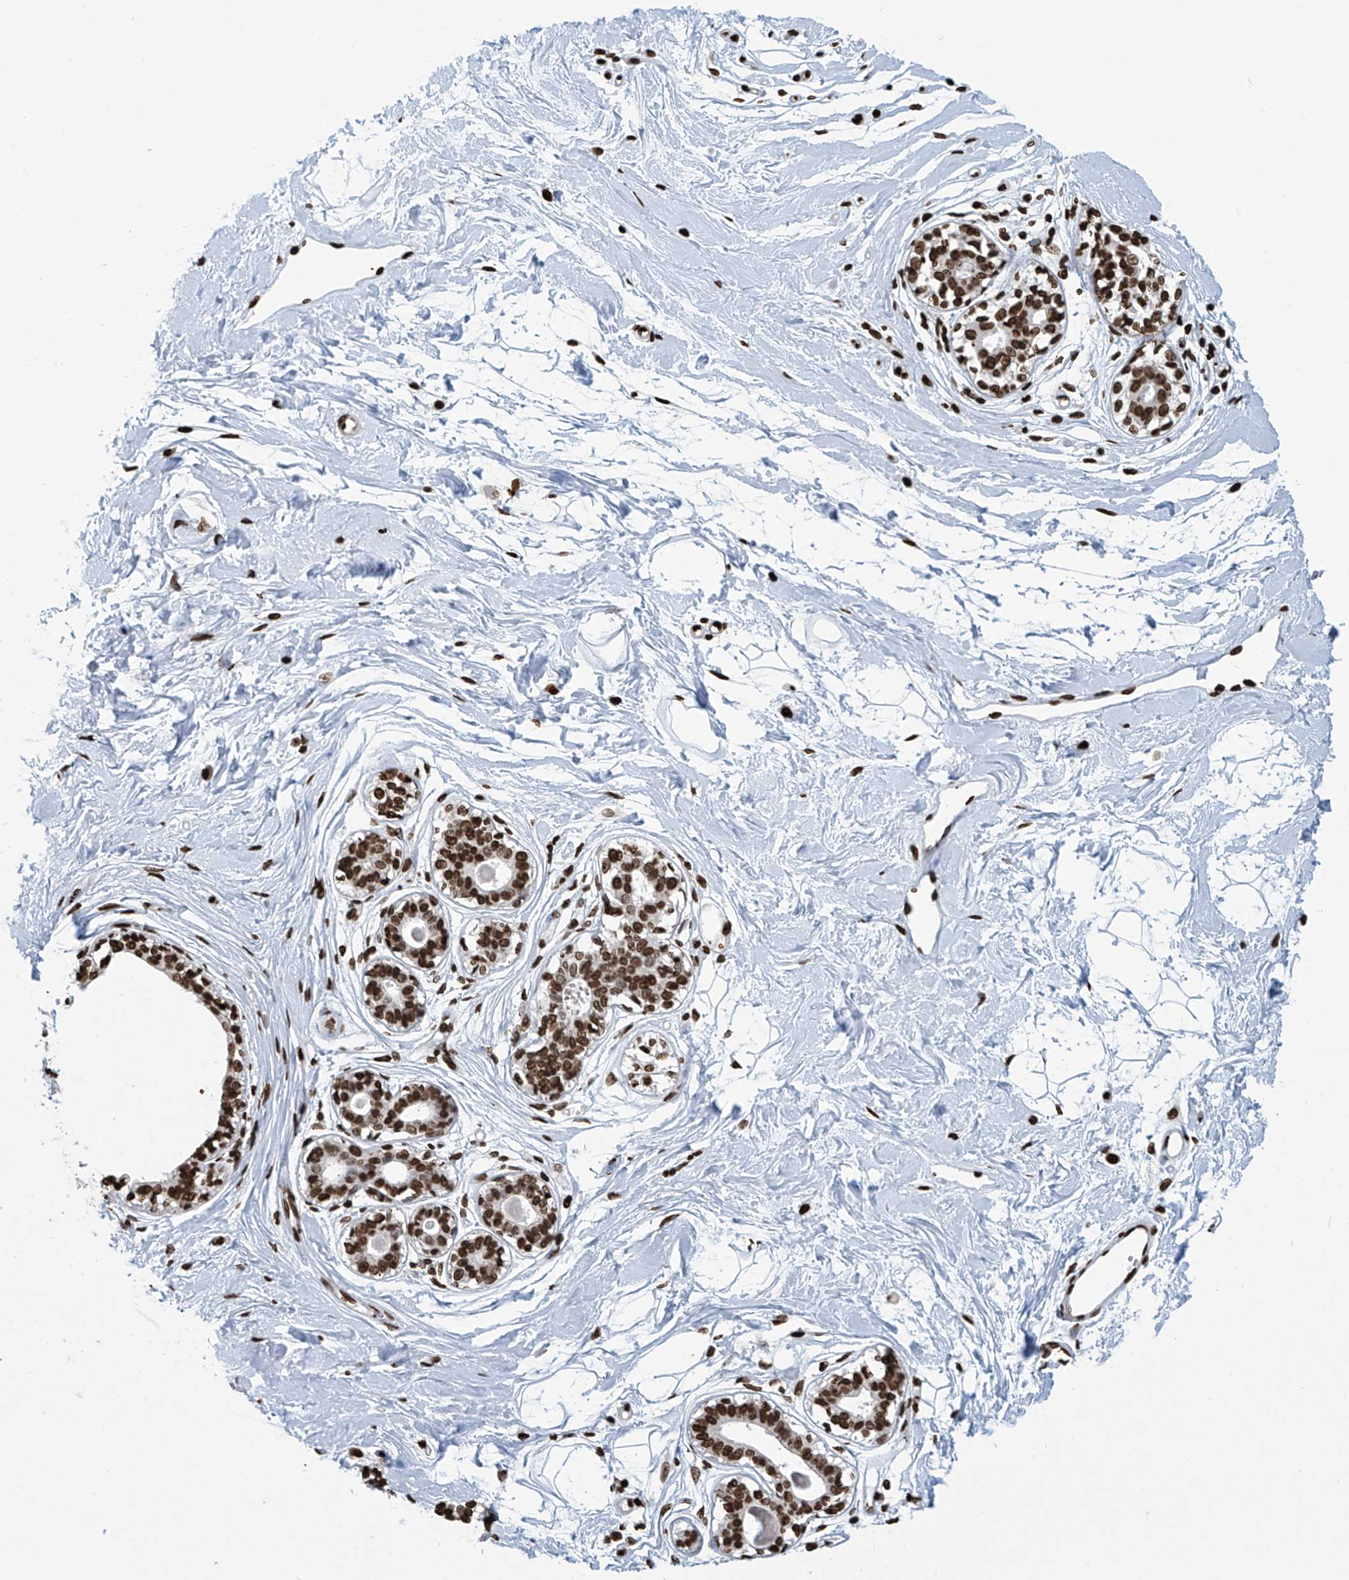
{"staining": {"intensity": "strong", "quantity": ">75%", "location": "nuclear"}, "tissue": "breast", "cell_type": "Adipocytes", "image_type": "normal", "snomed": [{"axis": "morphology", "description": "Normal tissue, NOS"}, {"axis": "topography", "description": "Breast"}], "caption": "Adipocytes exhibit strong nuclear expression in about >75% of cells in unremarkable breast. (DAB (3,3'-diaminobenzidine) = brown stain, brightfield microscopy at high magnification).", "gene": "DPPA2", "patient": {"sex": "female", "age": 45}}